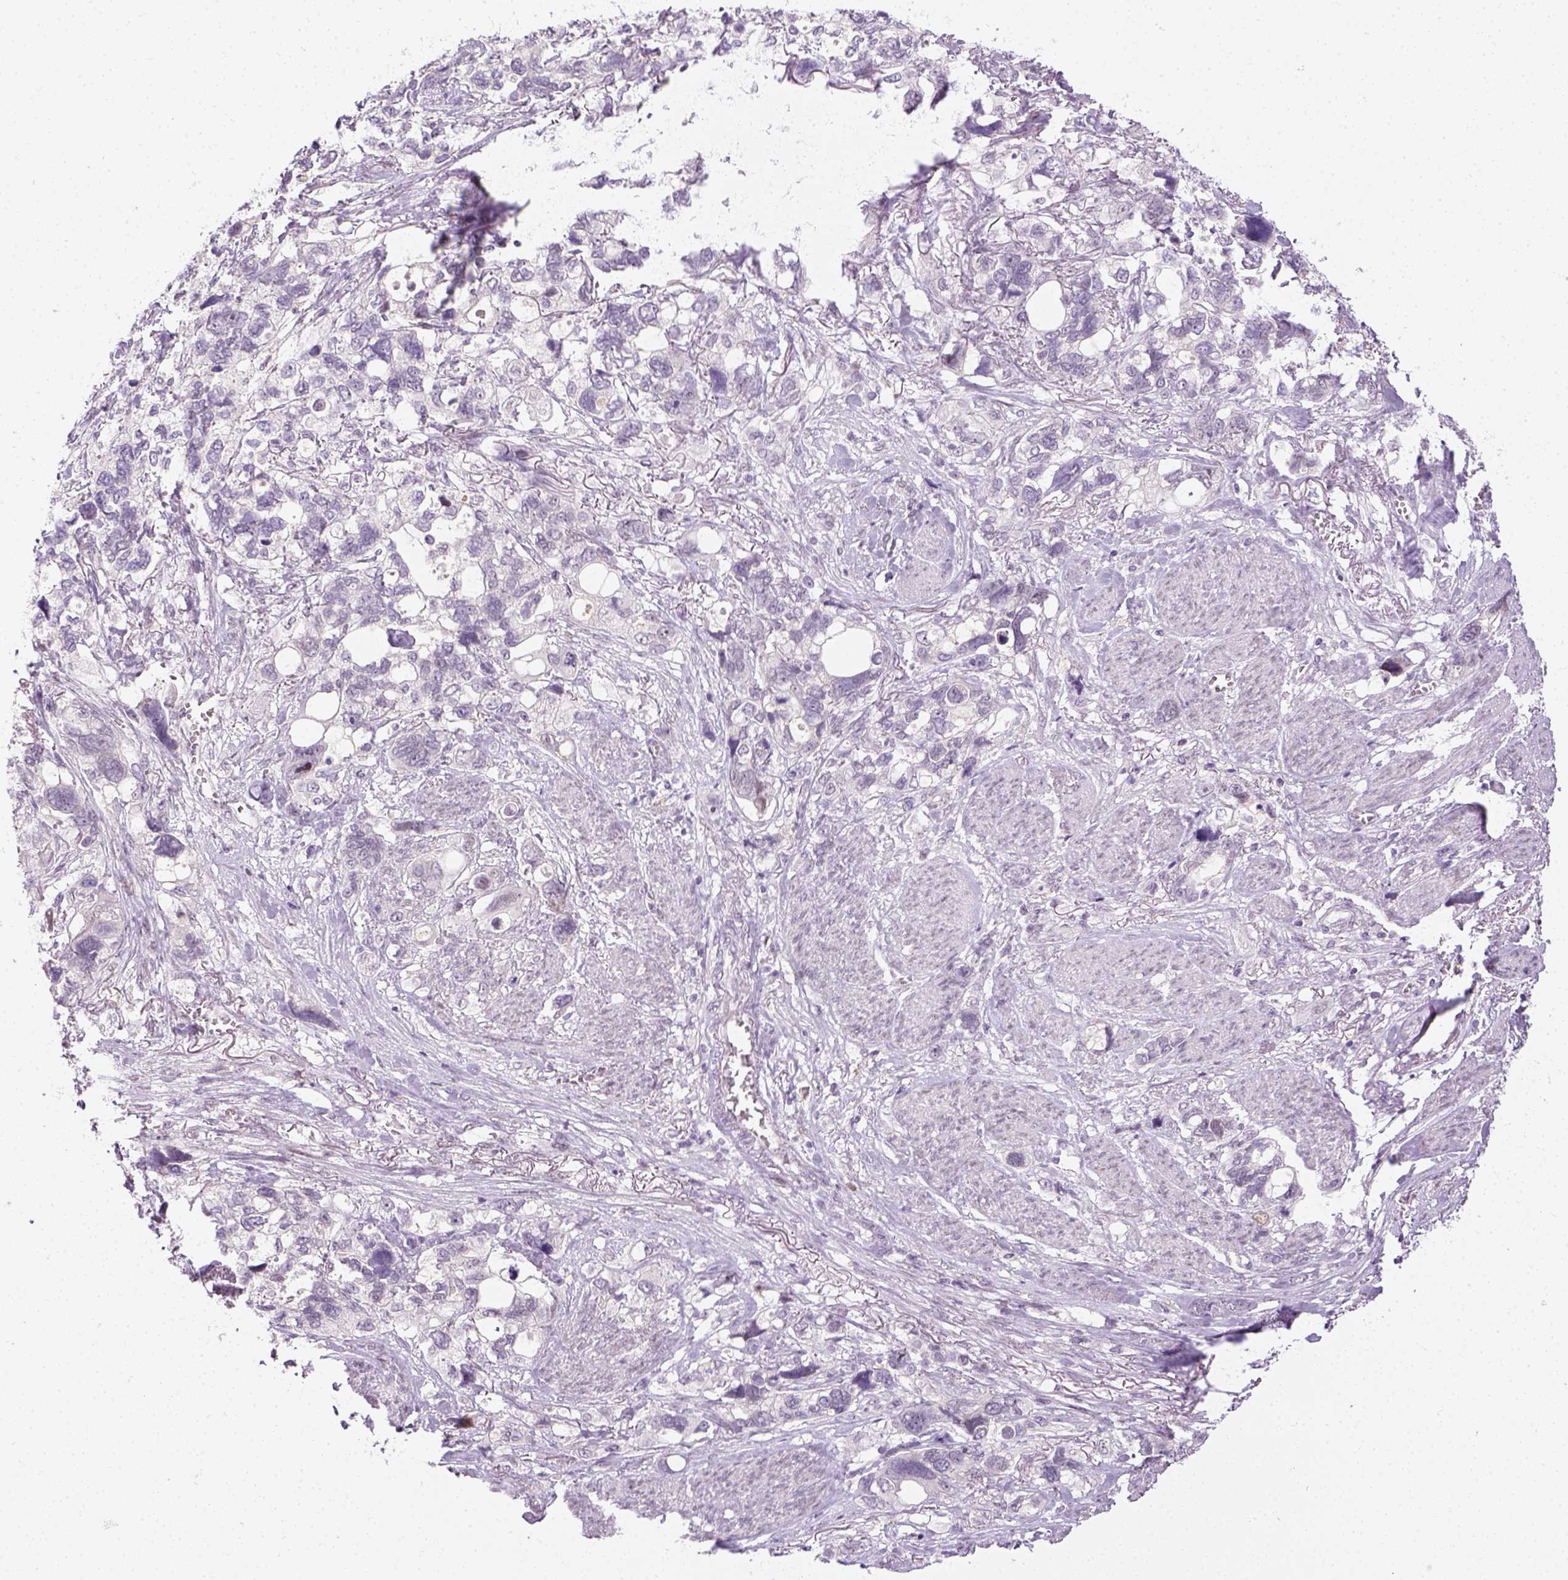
{"staining": {"intensity": "negative", "quantity": "none", "location": "none"}, "tissue": "stomach cancer", "cell_type": "Tumor cells", "image_type": "cancer", "snomed": [{"axis": "morphology", "description": "Adenocarcinoma, NOS"}, {"axis": "topography", "description": "Stomach, upper"}], "caption": "The photomicrograph shows no significant staining in tumor cells of adenocarcinoma (stomach). (DAB (3,3'-diaminobenzidine) immunohistochemistry with hematoxylin counter stain).", "gene": "MAGEB3", "patient": {"sex": "female", "age": 81}}